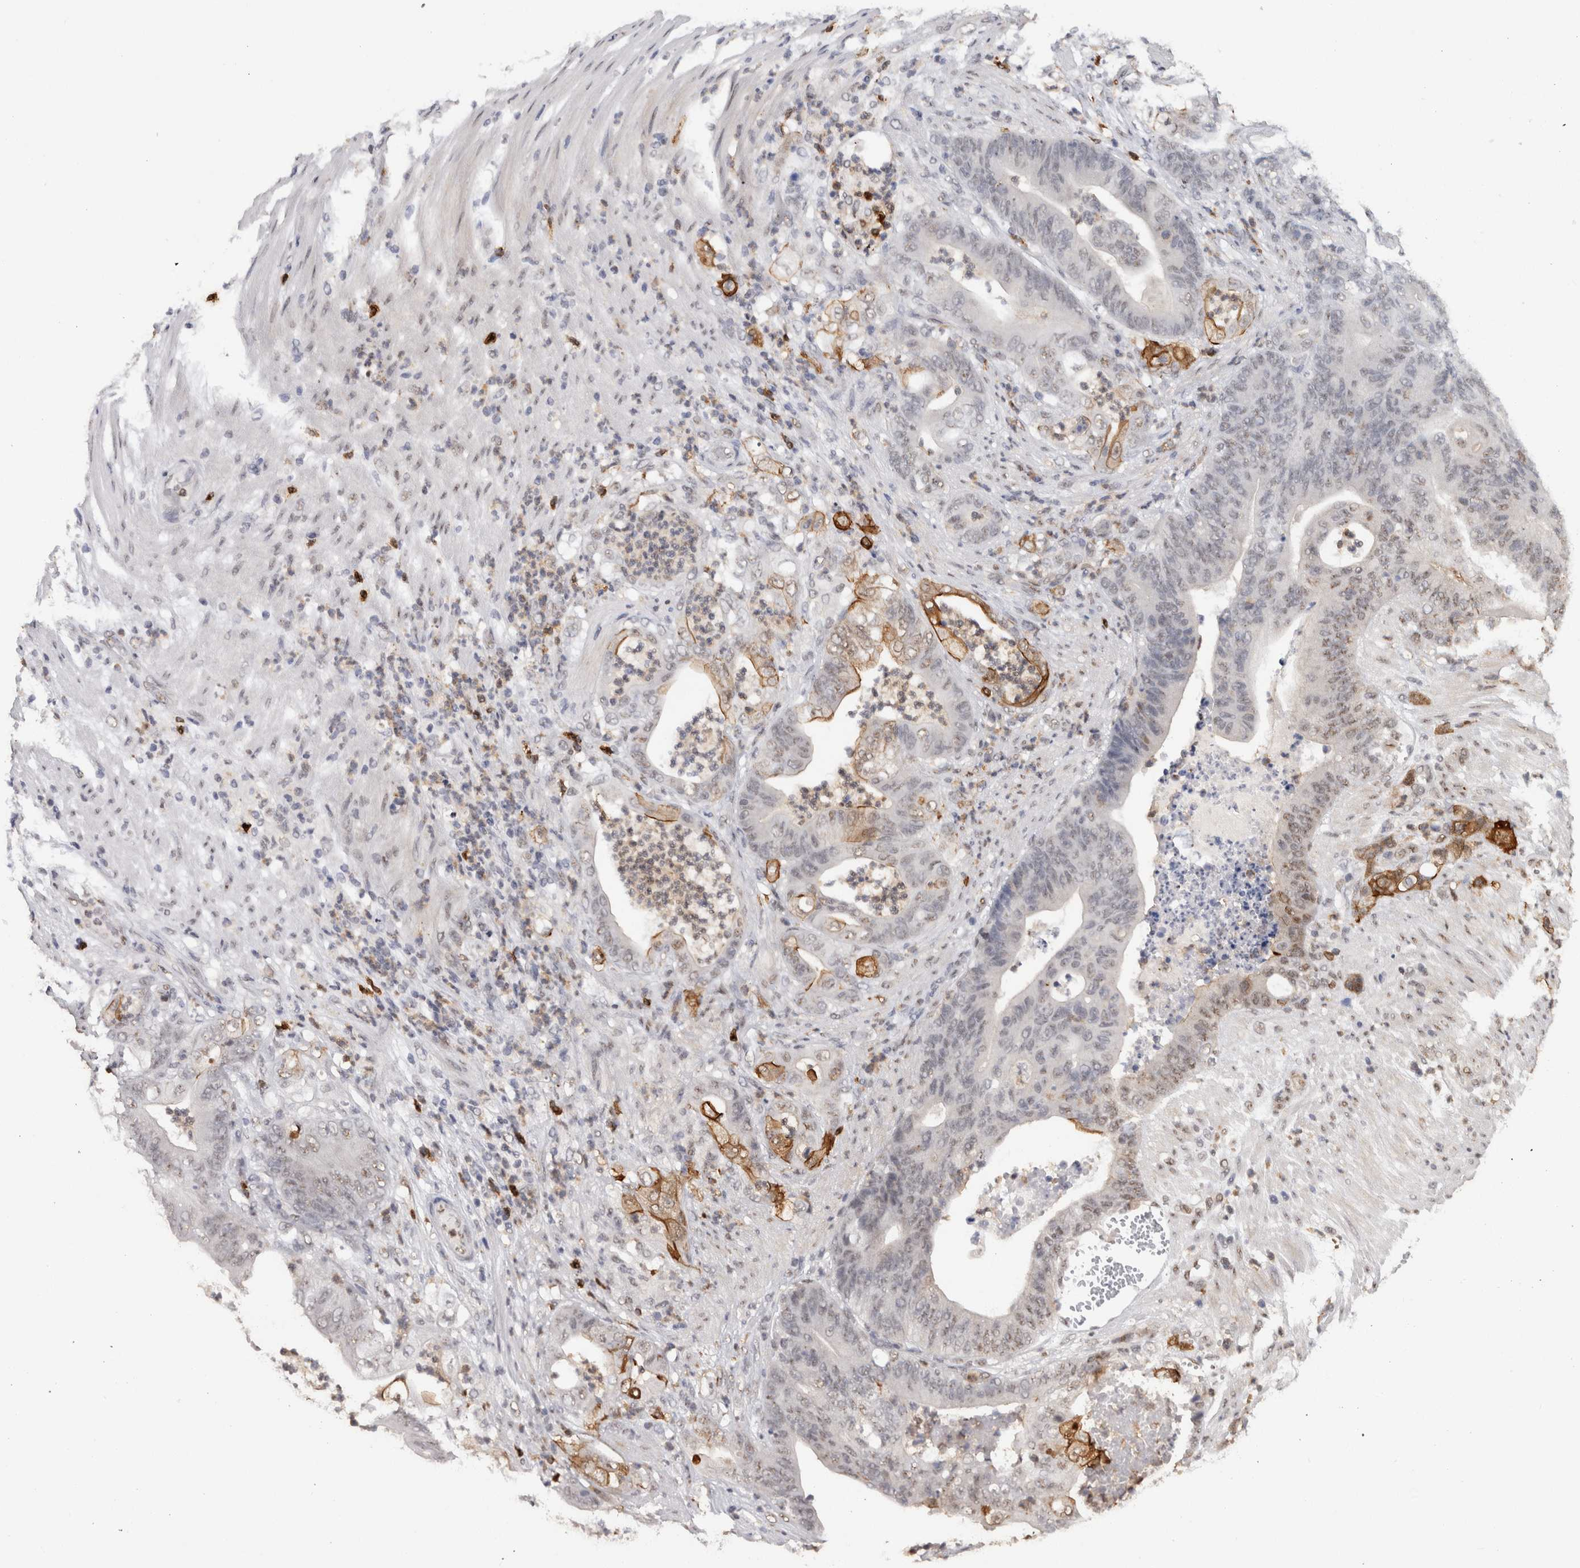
{"staining": {"intensity": "moderate", "quantity": "<25%", "location": "cytoplasmic/membranous"}, "tissue": "stomach cancer", "cell_type": "Tumor cells", "image_type": "cancer", "snomed": [{"axis": "morphology", "description": "Adenocarcinoma, NOS"}, {"axis": "topography", "description": "Stomach"}], "caption": "This is an image of immunohistochemistry (IHC) staining of adenocarcinoma (stomach), which shows moderate staining in the cytoplasmic/membranous of tumor cells.", "gene": "RPS6KA2", "patient": {"sex": "female", "age": 73}}